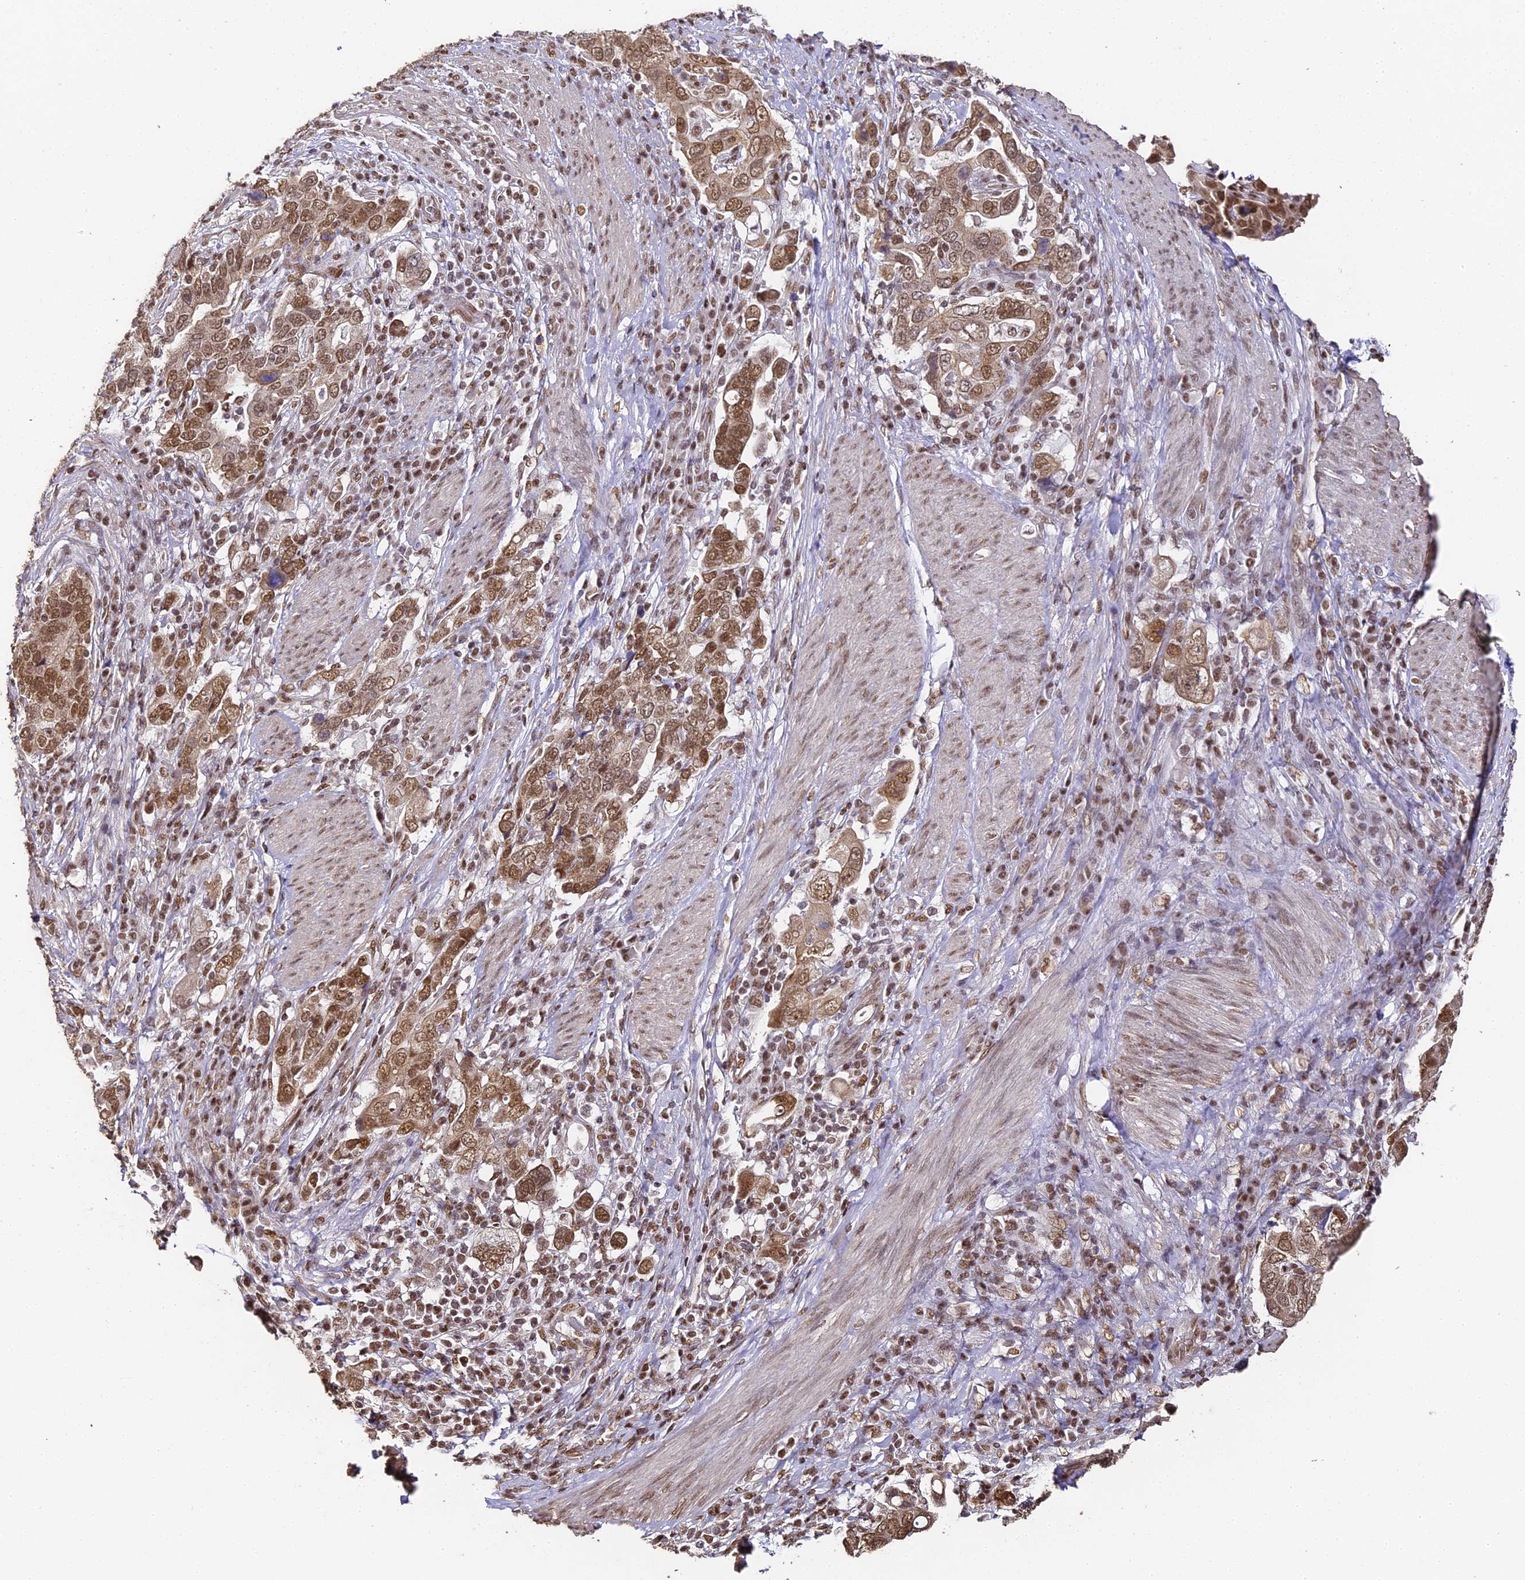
{"staining": {"intensity": "moderate", "quantity": ">75%", "location": "nuclear"}, "tissue": "stomach cancer", "cell_type": "Tumor cells", "image_type": "cancer", "snomed": [{"axis": "morphology", "description": "Adenocarcinoma, NOS"}, {"axis": "topography", "description": "Stomach, upper"}], "caption": "Protein expression analysis of stomach adenocarcinoma exhibits moderate nuclear positivity in about >75% of tumor cells. Using DAB (3,3'-diaminobenzidine) (brown) and hematoxylin (blue) stains, captured at high magnification using brightfield microscopy.", "gene": "HNRNPA1", "patient": {"sex": "male", "age": 62}}